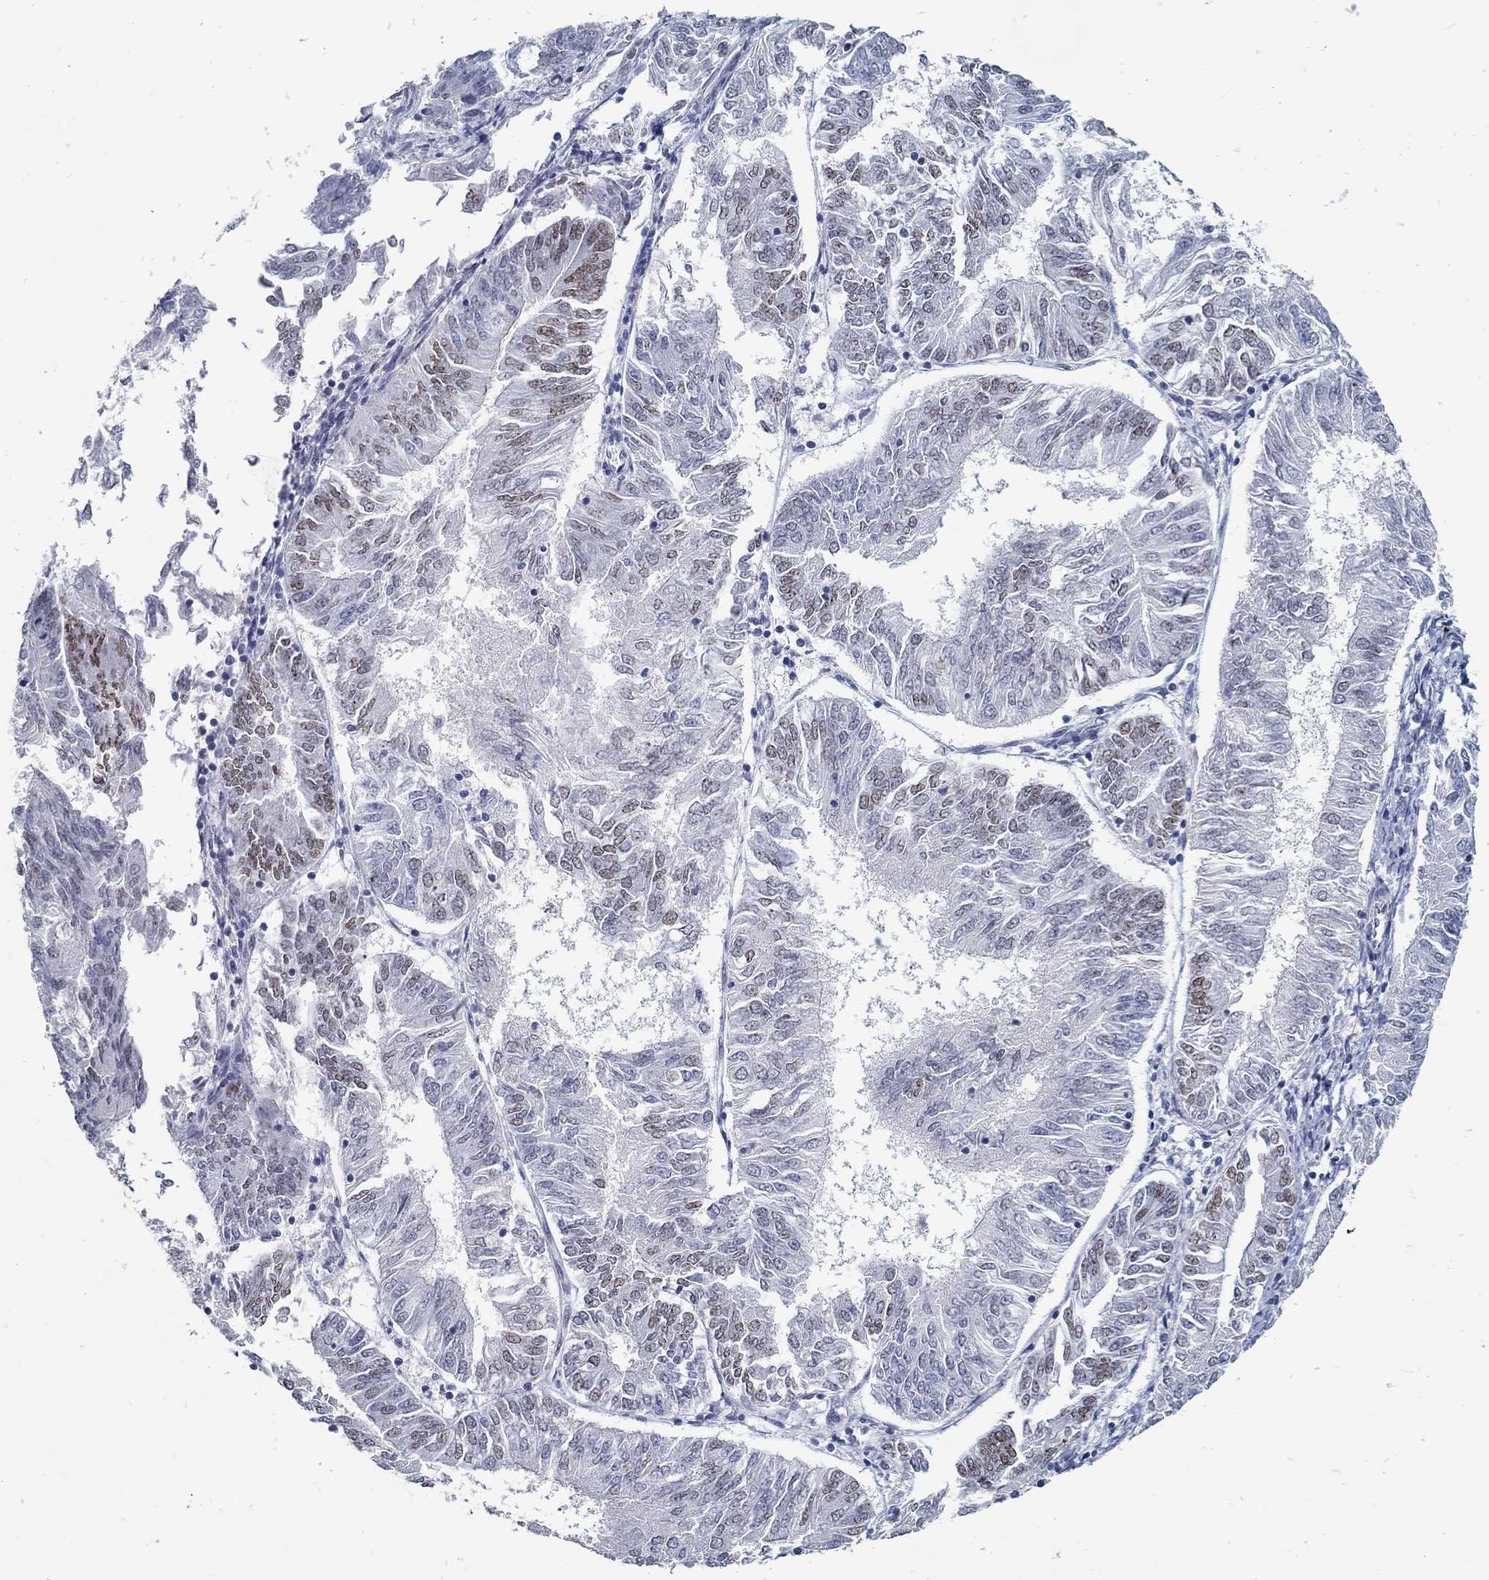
{"staining": {"intensity": "moderate", "quantity": "<25%", "location": "nuclear"}, "tissue": "endometrial cancer", "cell_type": "Tumor cells", "image_type": "cancer", "snomed": [{"axis": "morphology", "description": "Adenocarcinoma, NOS"}, {"axis": "topography", "description": "Endometrium"}], "caption": "High-magnification brightfield microscopy of endometrial cancer stained with DAB (brown) and counterstained with hematoxylin (blue). tumor cells exhibit moderate nuclear expression is appreciated in about<25% of cells.", "gene": "USP29", "patient": {"sex": "female", "age": 58}}